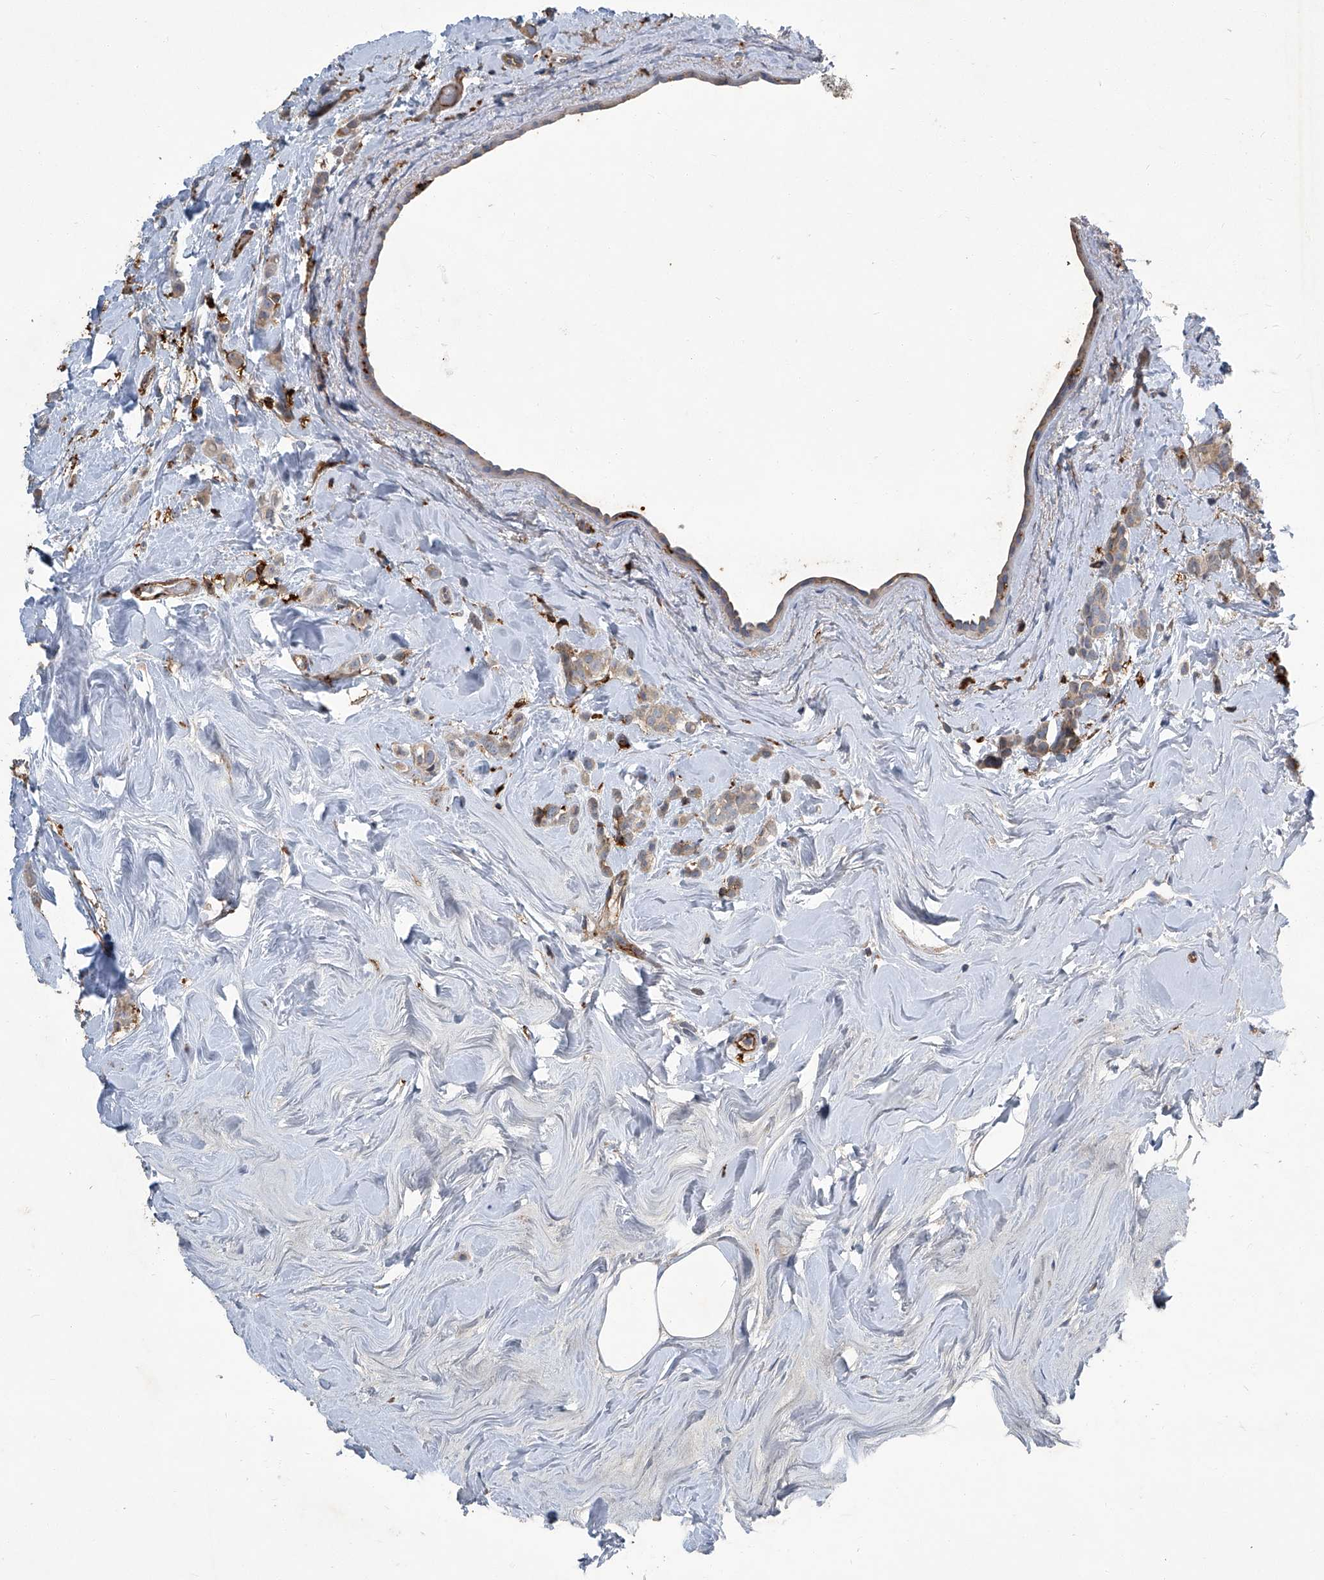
{"staining": {"intensity": "weak", "quantity": ">75%", "location": "cytoplasmic/membranous"}, "tissue": "breast cancer", "cell_type": "Tumor cells", "image_type": "cancer", "snomed": [{"axis": "morphology", "description": "Lobular carcinoma"}, {"axis": "topography", "description": "Breast"}], "caption": "Breast cancer tissue reveals weak cytoplasmic/membranous staining in approximately >75% of tumor cells, visualized by immunohistochemistry. The staining was performed using DAB (3,3'-diaminobenzidine) to visualize the protein expression in brown, while the nuclei were stained in blue with hematoxylin (Magnification: 20x).", "gene": "FAM167A", "patient": {"sex": "female", "age": 47}}